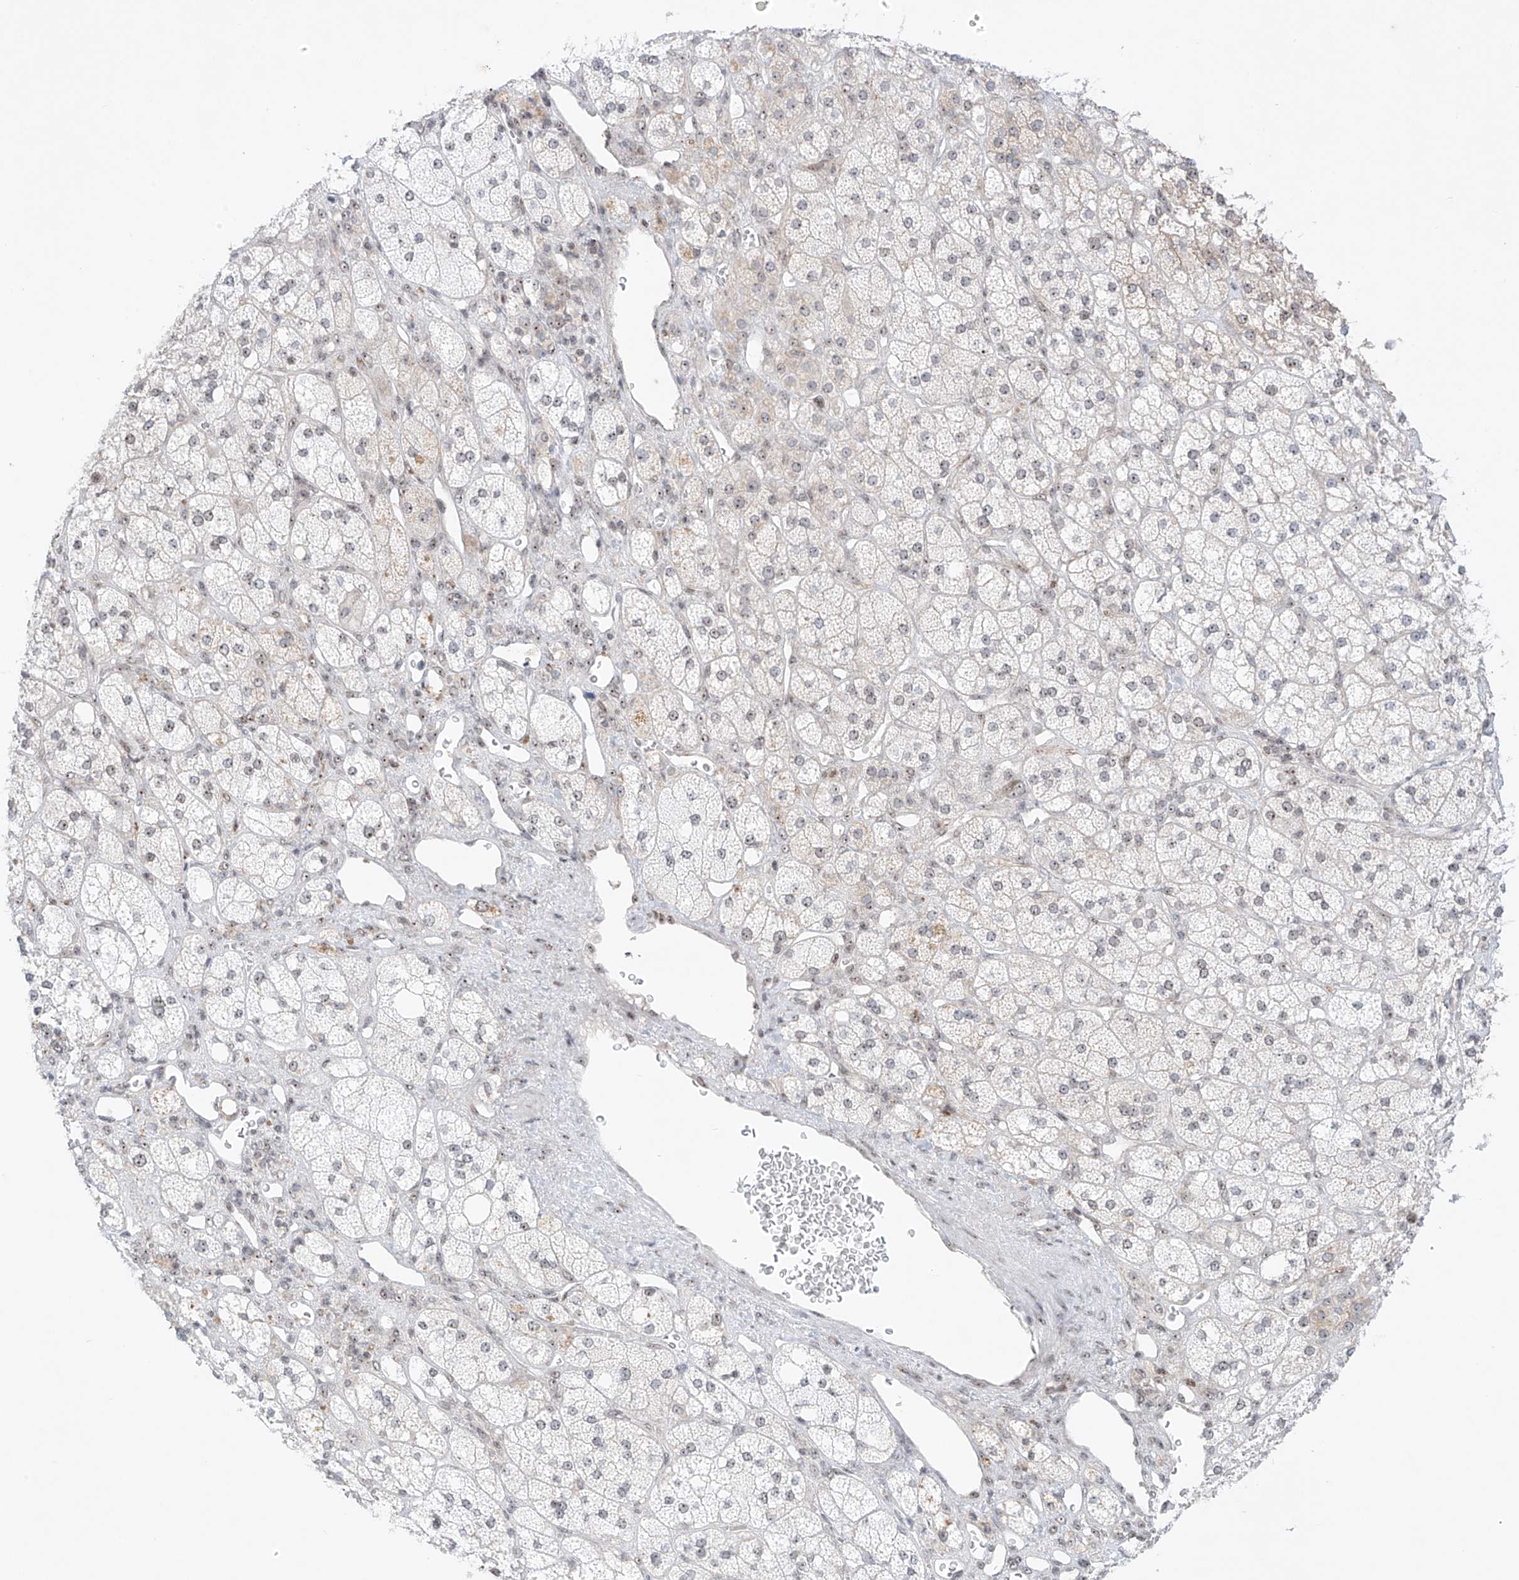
{"staining": {"intensity": "weak", "quantity": "25%-75%", "location": "cytoplasmic/membranous,nuclear"}, "tissue": "adrenal gland", "cell_type": "Glandular cells", "image_type": "normal", "snomed": [{"axis": "morphology", "description": "Normal tissue, NOS"}, {"axis": "topography", "description": "Adrenal gland"}], "caption": "Immunohistochemistry histopathology image of unremarkable human adrenal gland stained for a protein (brown), which reveals low levels of weak cytoplasmic/membranous,nuclear positivity in approximately 25%-75% of glandular cells.", "gene": "ZNF512", "patient": {"sex": "male", "age": 61}}